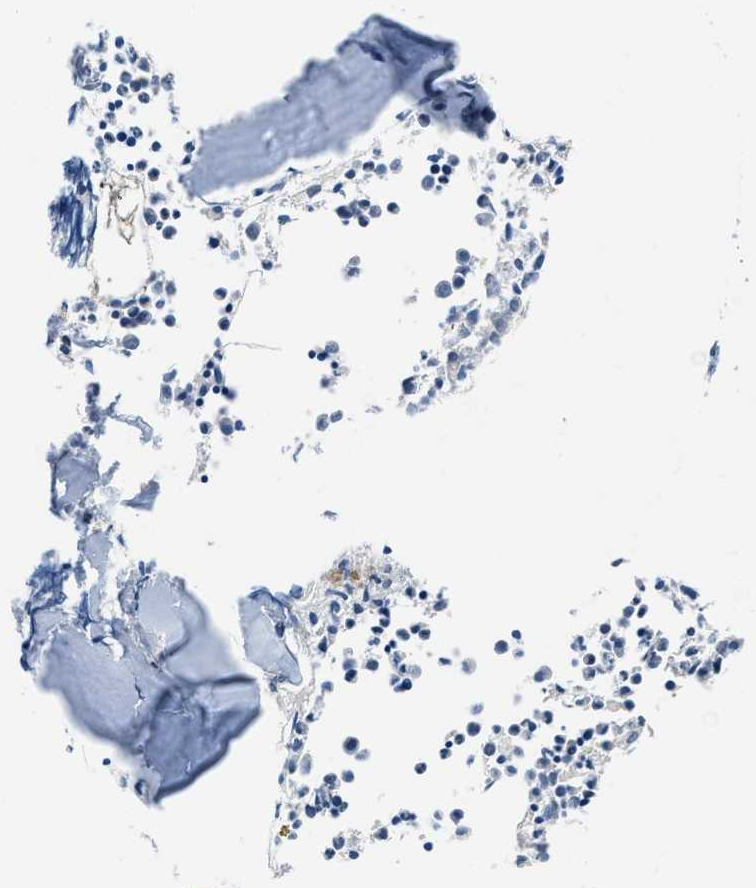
{"staining": {"intensity": "weak", "quantity": "<25%", "location": "cytoplasmic/membranous"}, "tissue": "bone marrow", "cell_type": "Hematopoietic cells", "image_type": "normal", "snomed": [{"axis": "morphology", "description": "Normal tissue, NOS"}, {"axis": "morphology", "description": "Inflammation, NOS"}, {"axis": "topography", "description": "Bone marrow"}], "caption": "Bone marrow stained for a protein using IHC displays no staining hematopoietic cells.", "gene": "BAZ2B", "patient": {"sex": "male", "age": 25}}